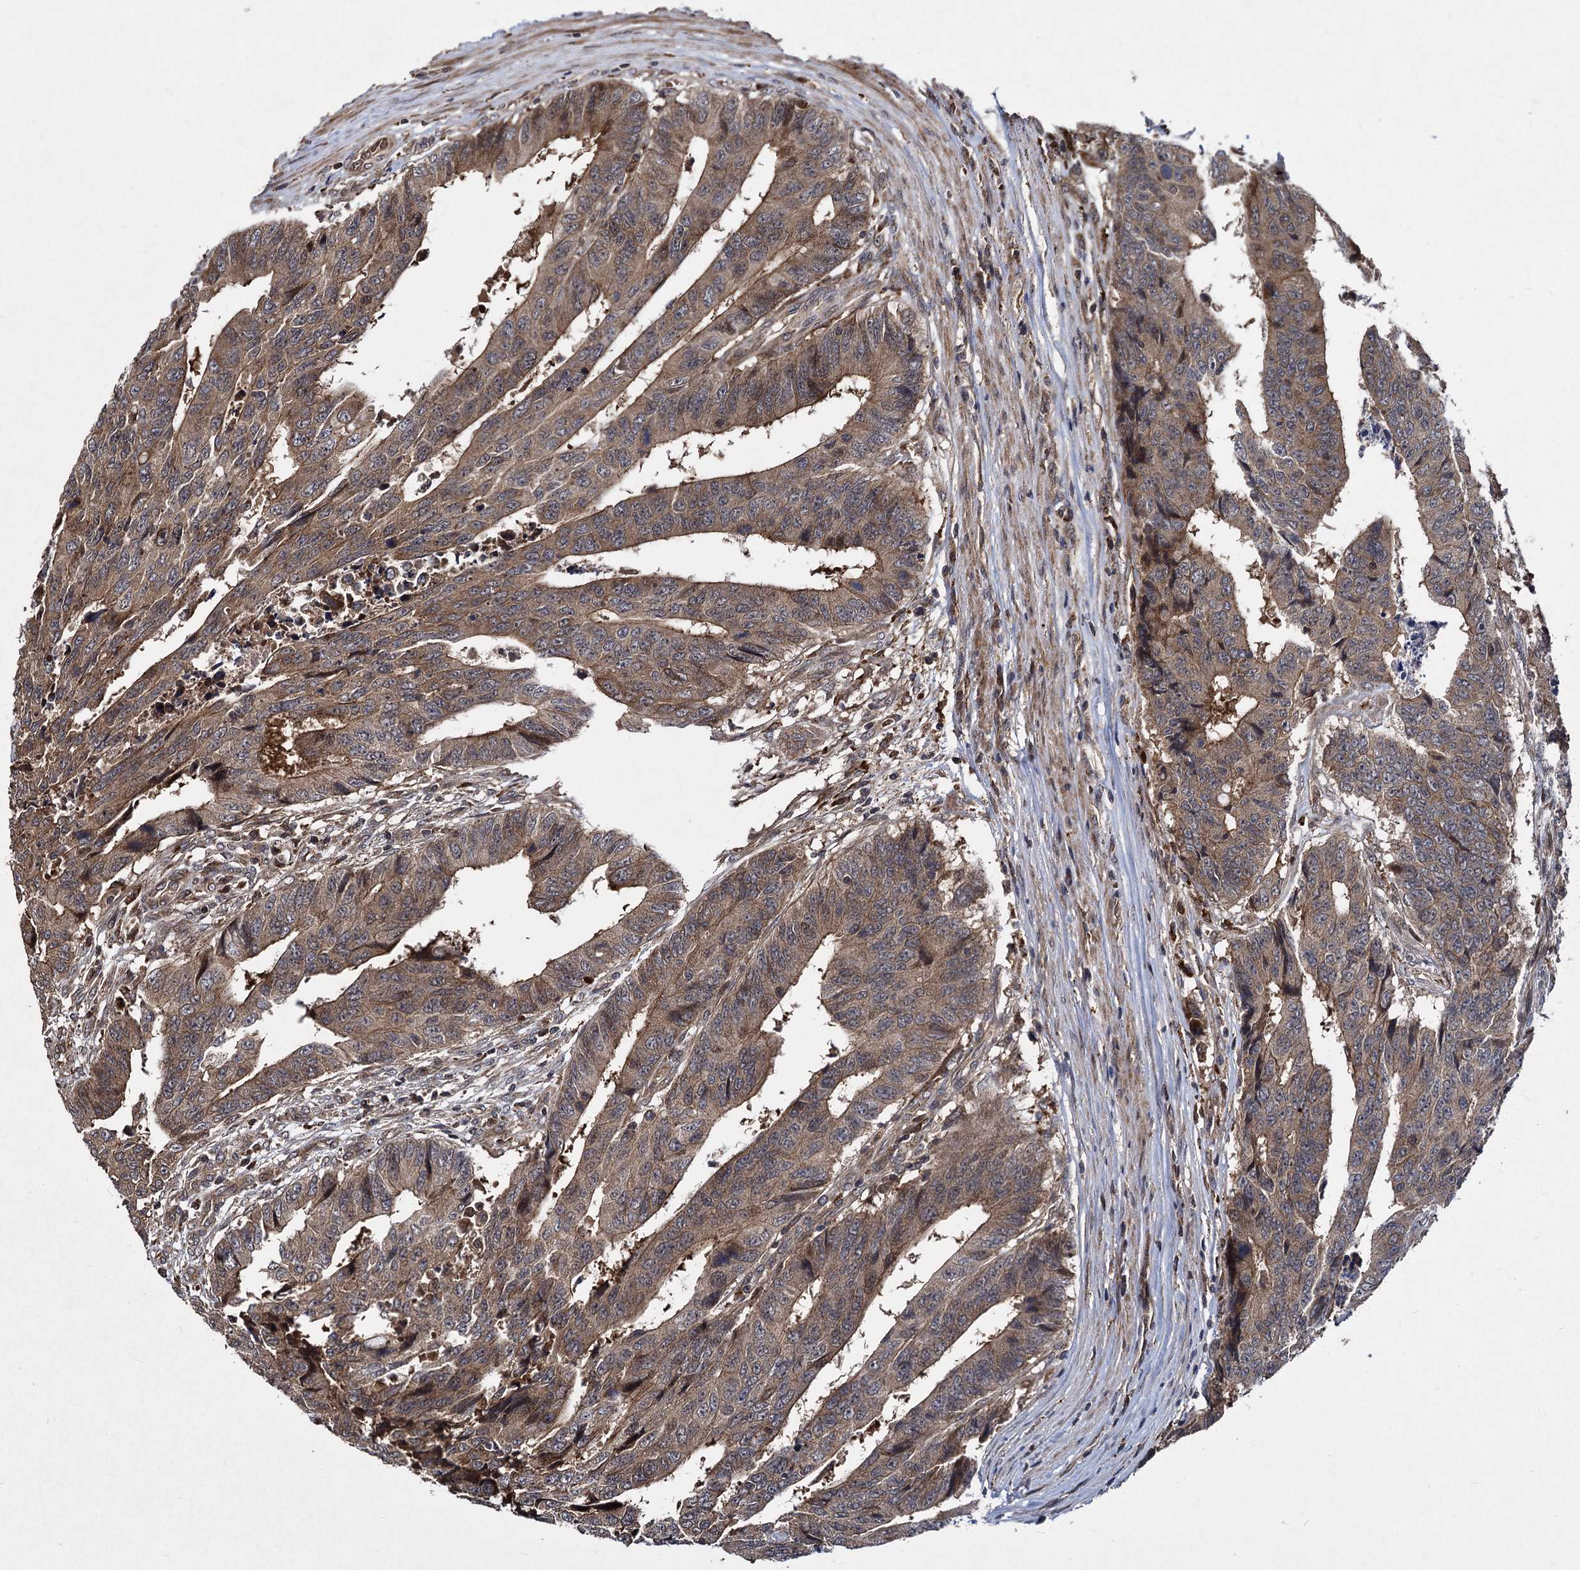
{"staining": {"intensity": "moderate", "quantity": ">75%", "location": "cytoplasmic/membranous"}, "tissue": "colorectal cancer", "cell_type": "Tumor cells", "image_type": "cancer", "snomed": [{"axis": "morphology", "description": "Adenocarcinoma, NOS"}, {"axis": "topography", "description": "Rectum"}], "caption": "Adenocarcinoma (colorectal) stained with immunohistochemistry reveals moderate cytoplasmic/membranous expression in about >75% of tumor cells. The staining is performed using DAB (3,3'-diaminobenzidine) brown chromogen to label protein expression. The nuclei are counter-stained blue using hematoxylin.", "gene": "BCL2L2", "patient": {"sex": "male", "age": 84}}